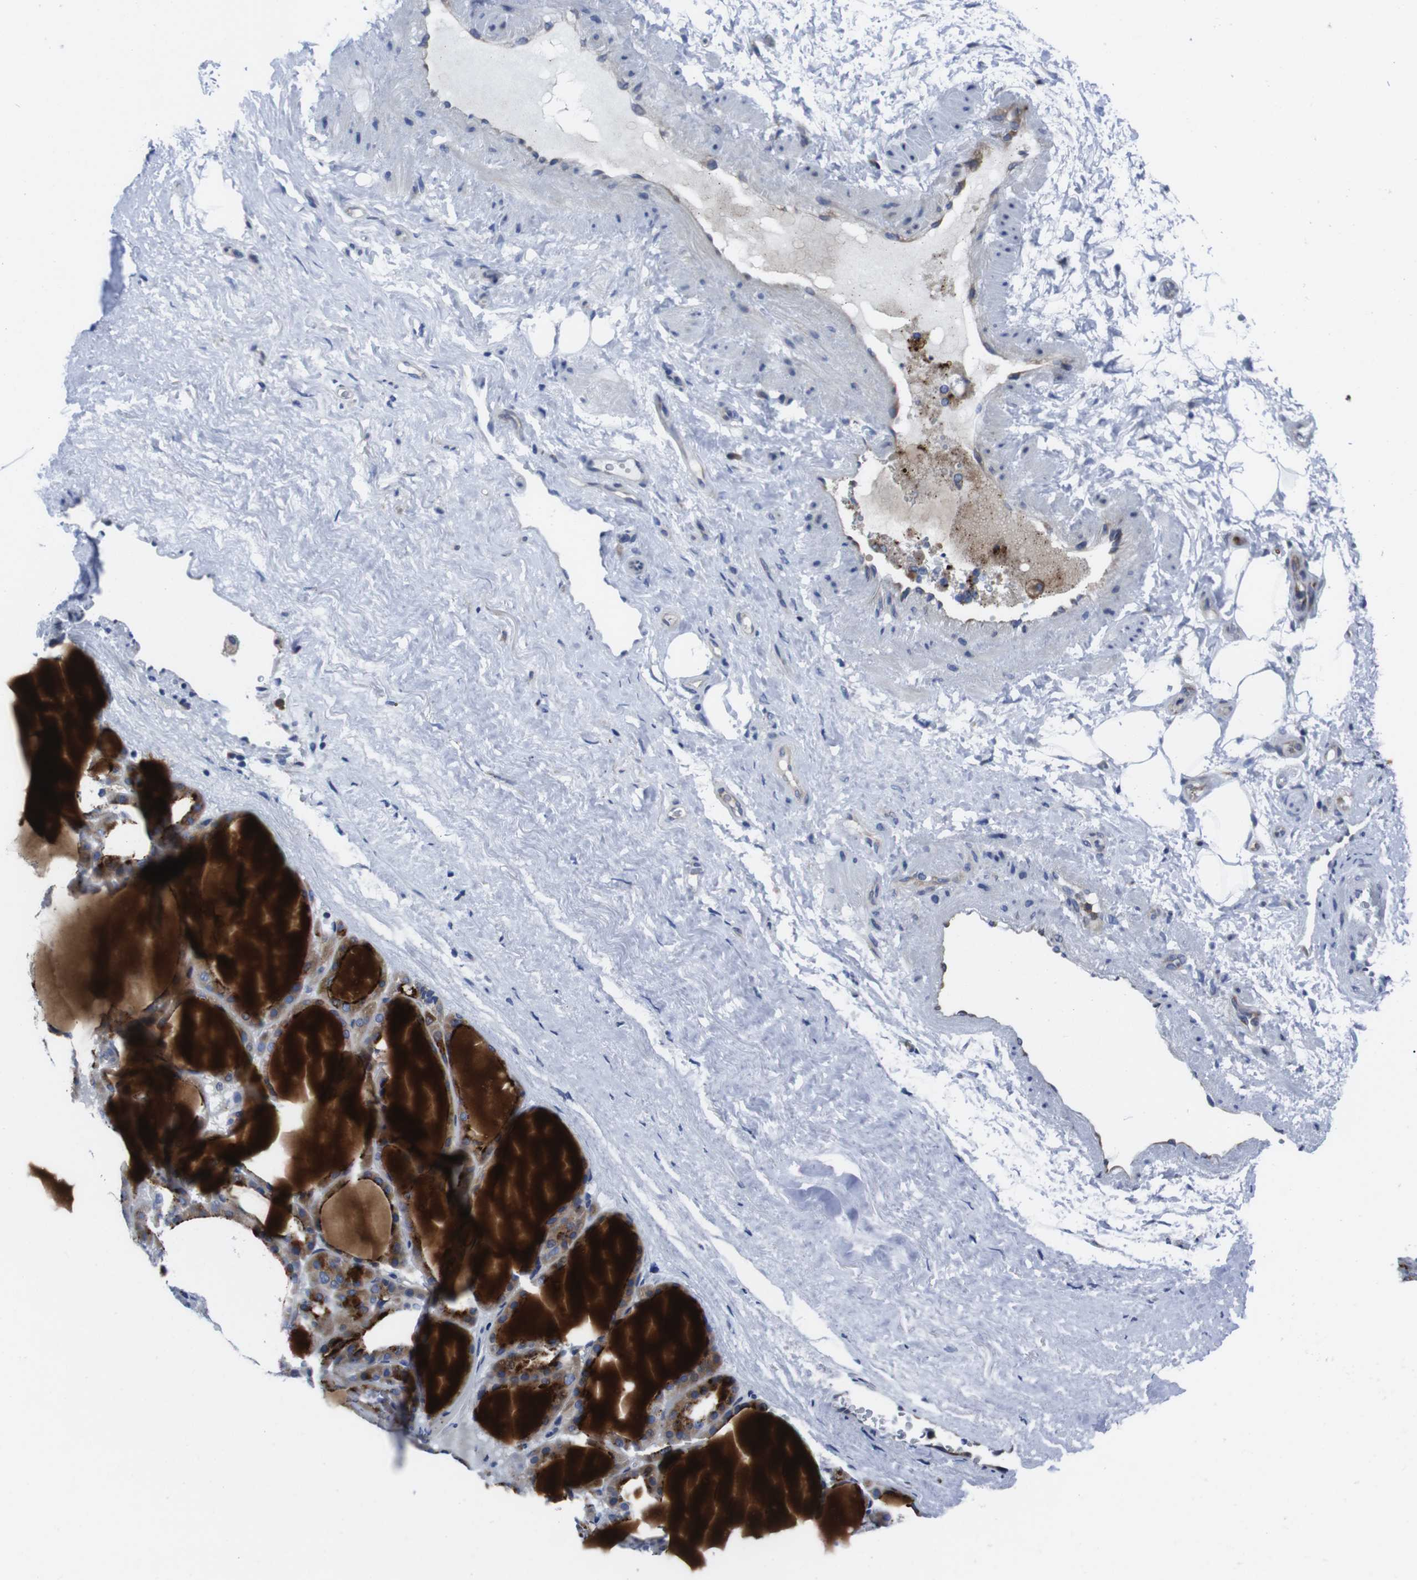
{"staining": {"intensity": "moderate", "quantity": "<25%", "location": "cytoplasmic/membranous"}, "tissue": "thyroid gland", "cell_type": "Glandular cells", "image_type": "normal", "snomed": [{"axis": "morphology", "description": "Normal tissue, NOS"}, {"axis": "morphology", "description": "Carcinoma, NOS"}, {"axis": "topography", "description": "Thyroid gland"}], "caption": "A high-resolution micrograph shows immunohistochemistry (IHC) staining of normal thyroid gland, which reveals moderate cytoplasmic/membranous positivity in approximately <25% of glandular cells.", "gene": "EIF4A1", "patient": {"sex": "female", "age": 86}}